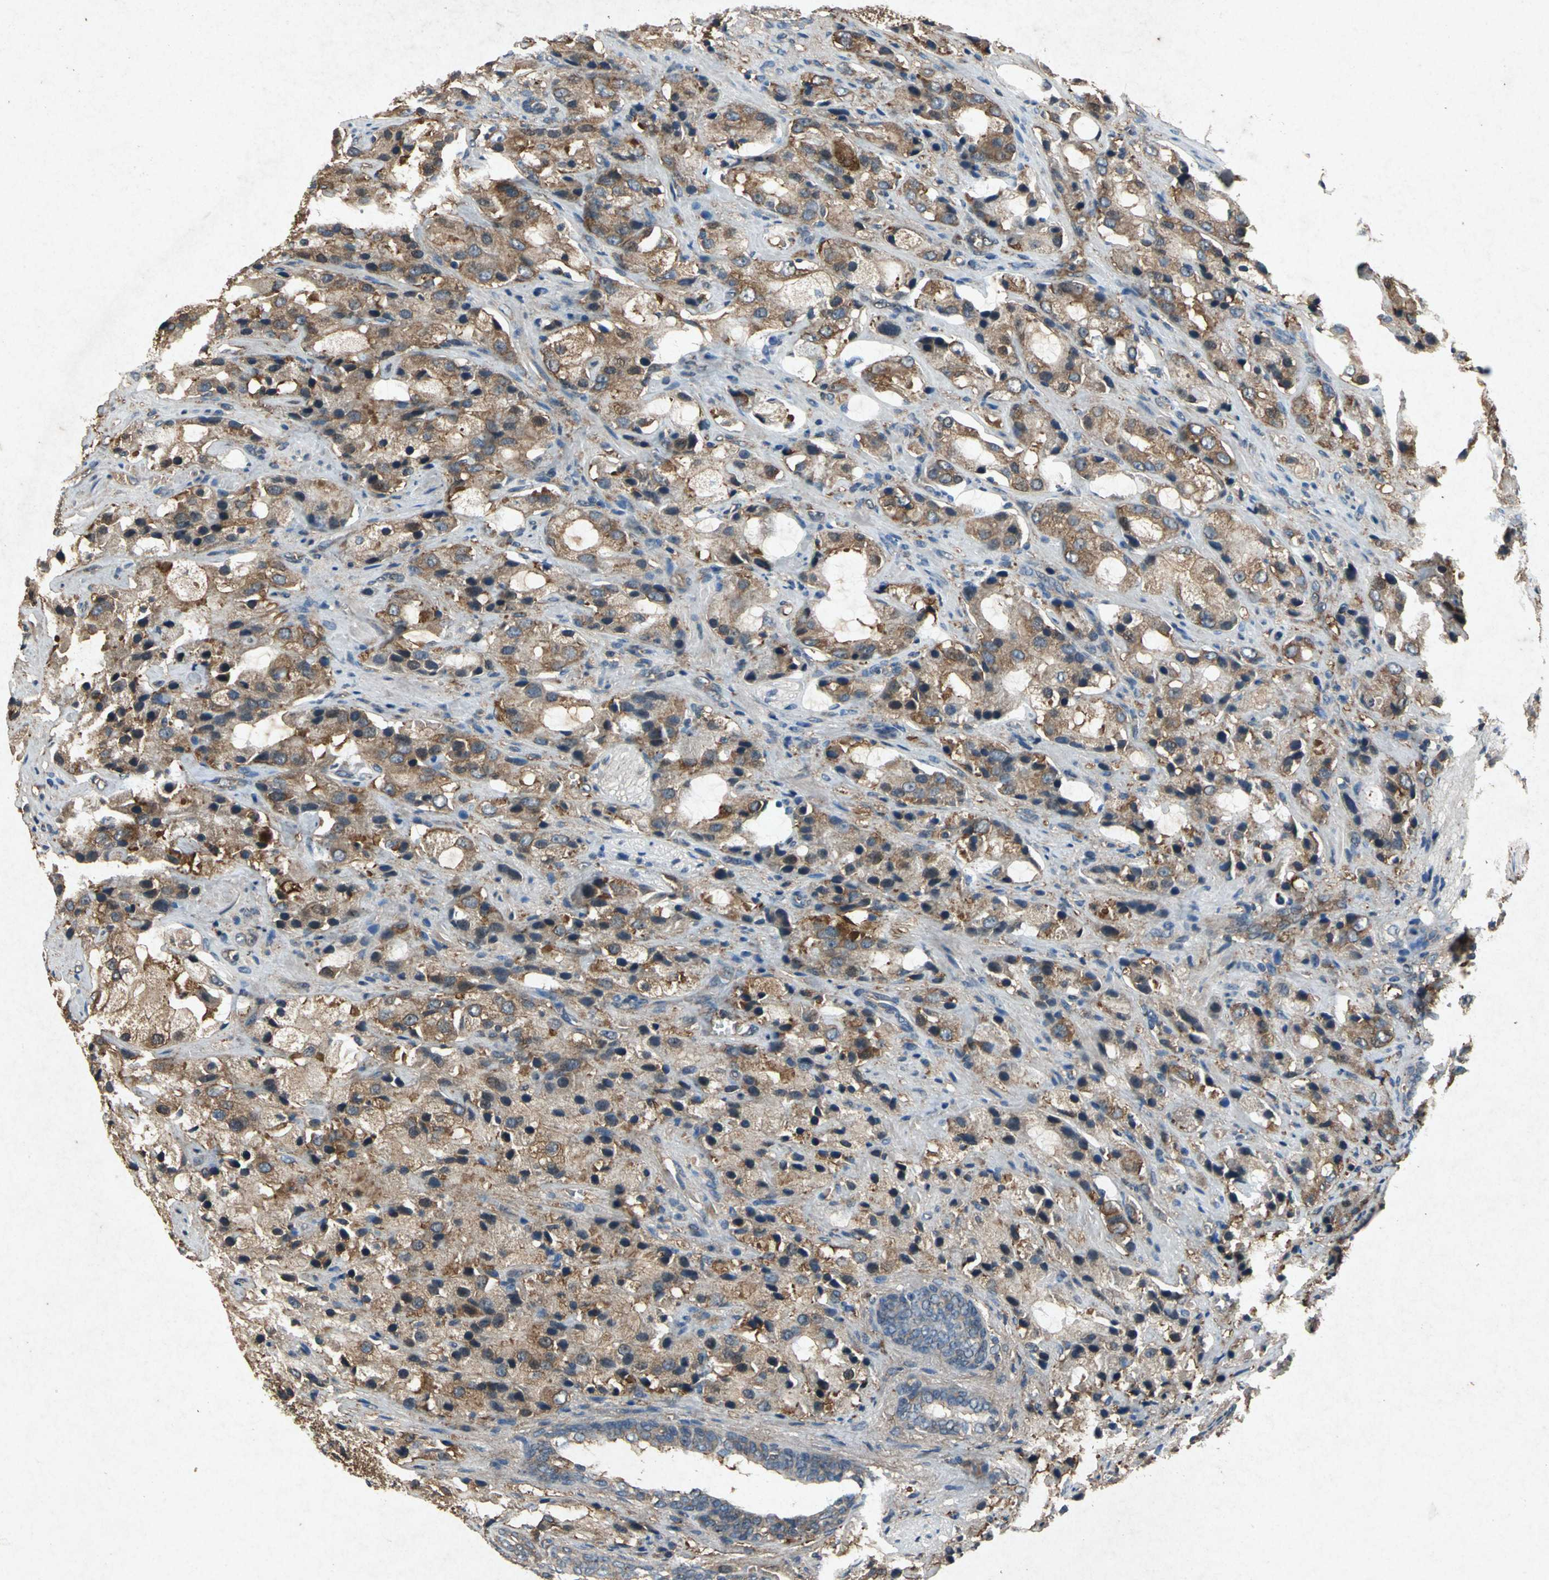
{"staining": {"intensity": "strong", "quantity": ">75%", "location": "cytoplasmic/membranous"}, "tissue": "prostate cancer", "cell_type": "Tumor cells", "image_type": "cancer", "snomed": [{"axis": "morphology", "description": "Adenocarcinoma, High grade"}, {"axis": "topography", "description": "Prostate"}], "caption": "The image demonstrates staining of prostate adenocarcinoma (high-grade), revealing strong cytoplasmic/membranous protein staining (brown color) within tumor cells. Using DAB (brown) and hematoxylin (blue) stains, captured at high magnification using brightfield microscopy.", "gene": "HSP90AB1", "patient": {"sex": "male", "age": 70}}